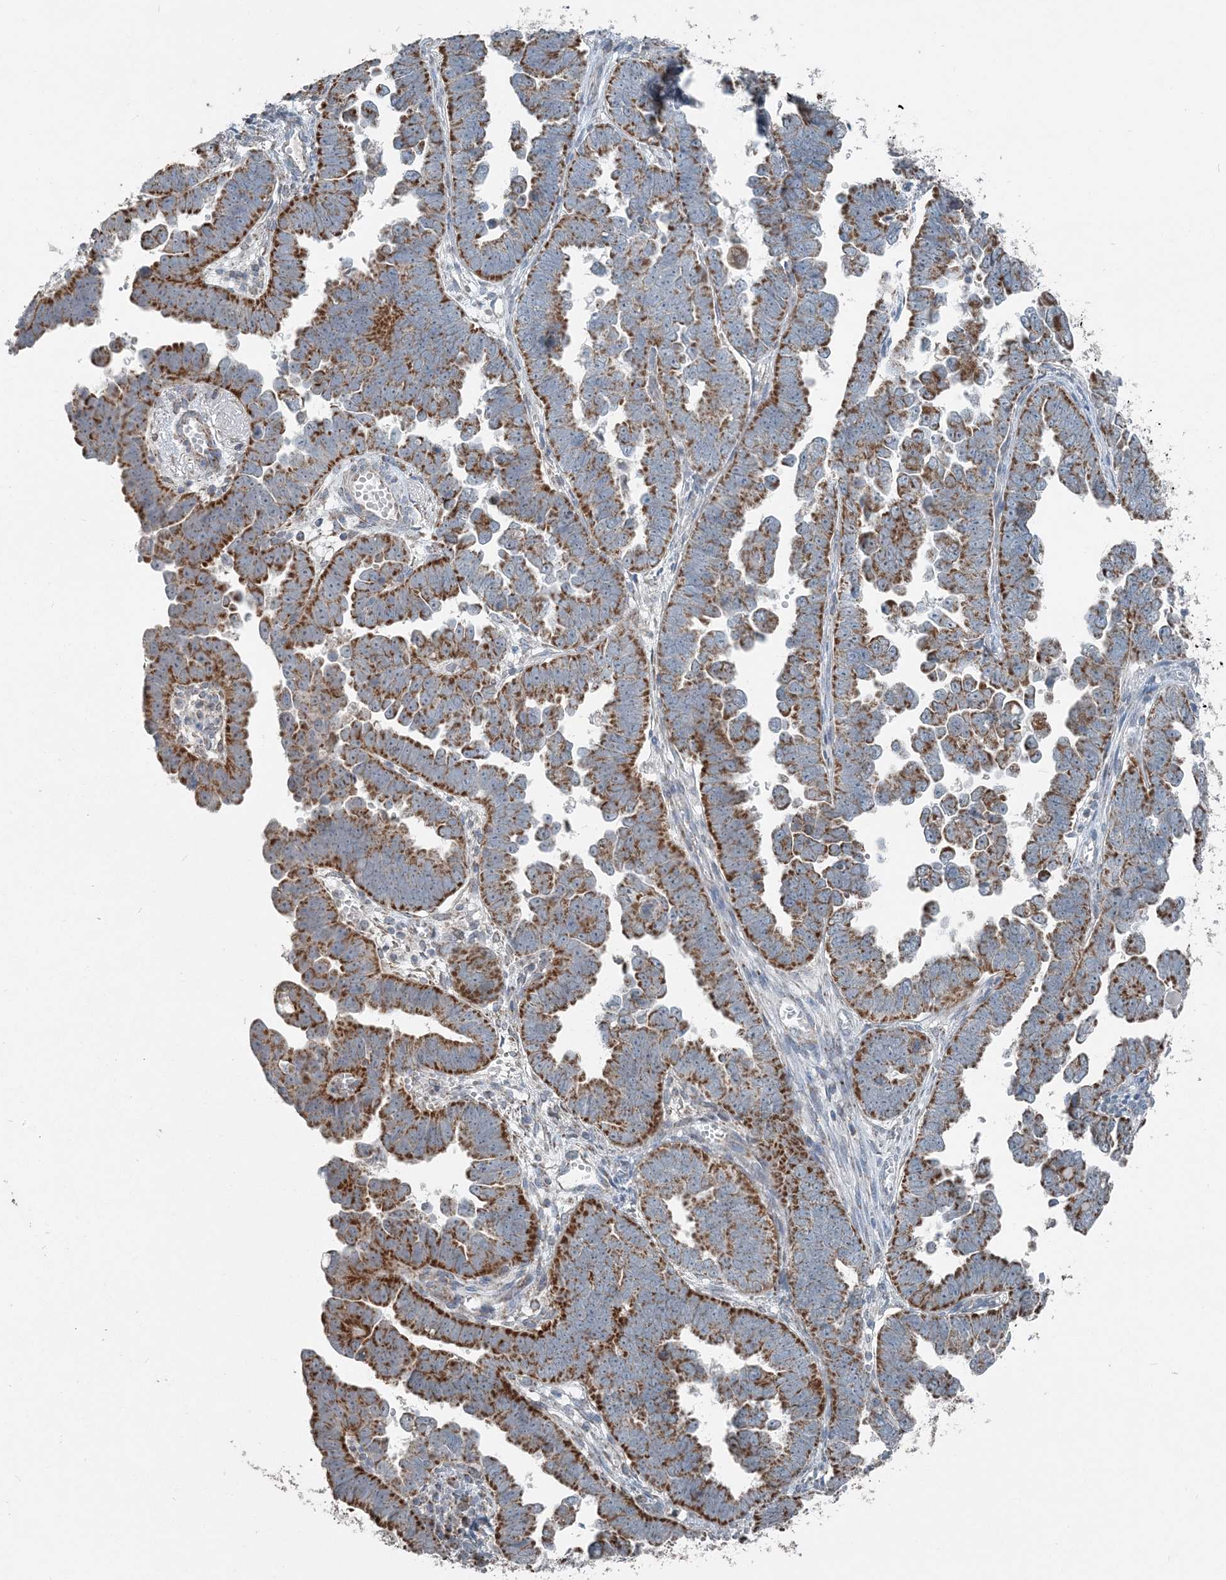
{"staining": {"intensity": "strong", "quantity": ">75%", "location": "cytoplasmic/membranous"}, "tissue": "endometrial cancer", "cell_type": "Tumor cells", "image_type": "cancer", "snomed": [{"axis": "morphology", "description": "Adenocarcinoma, NOS"}, {"axis": "topography", "description": "Endometrium"}], "caption": "Immunohistochemical staining of endometrial adenocarcinoma reveals strong cytoplasmic/membranous protein positivity in about >75% of tumor cells.", "gene": "SUCLG1", "patient": {"sex": "female", "age": 75}}